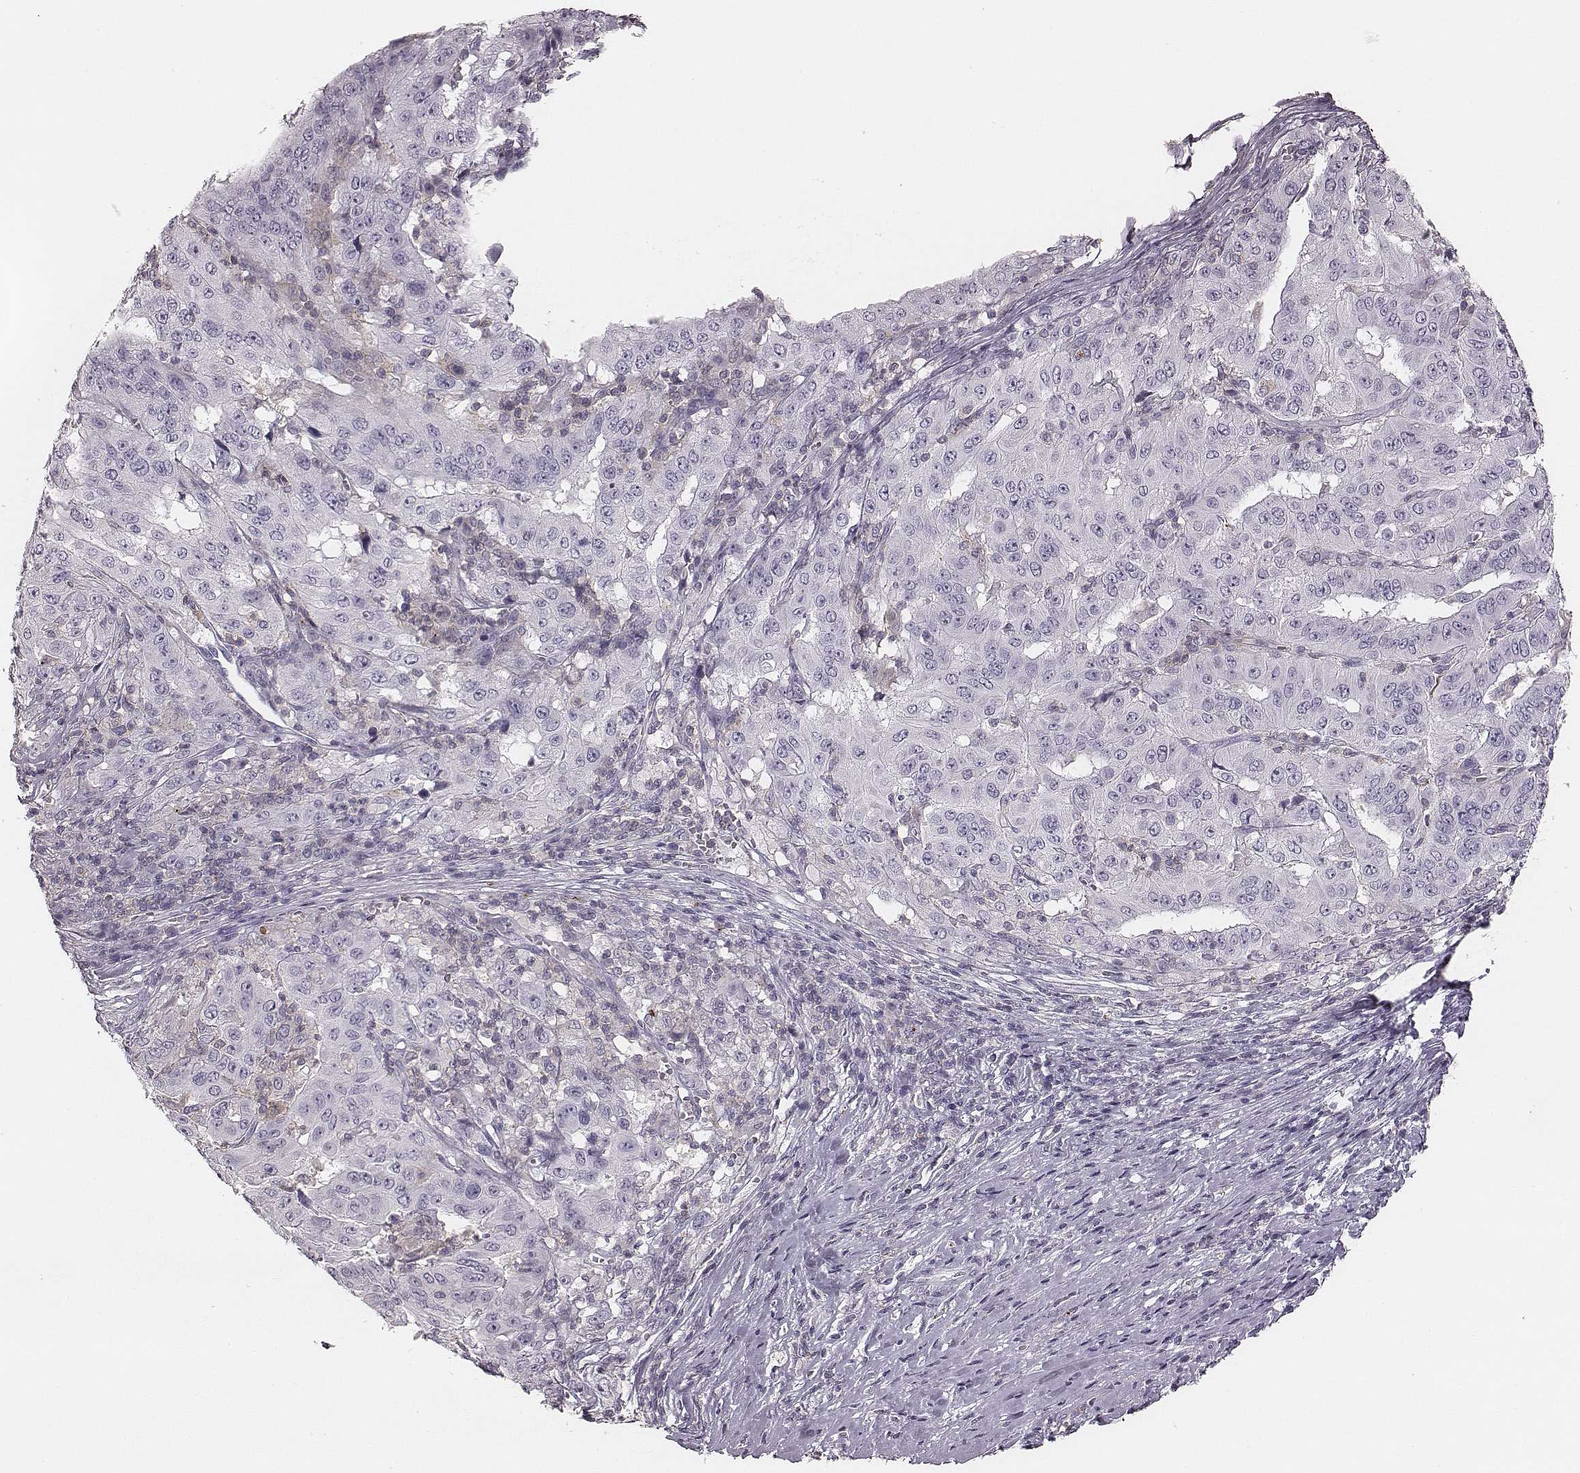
{"staining": {"intensity": "negative", "quantity": "none", "location": "none"}, "tissue": "pancreatic cancer", "cell_type": "Tumor cells", "image_type": "cancer", "snomed": [{"axis": "morphology", "description": "Adenocarcinoma, NOS"}, {"axis": "topography", "description": "Pancreas"}], "caption": "Immunohistochemistry micrograph of human pancreatic cancer (adenocarcinoma) stained for a protein (brown), which shows no expression in tumor cells. (DAB IHC, high magnification).", "gene": "ZNF365", "patient": {"sex": "male", "age": 63}}